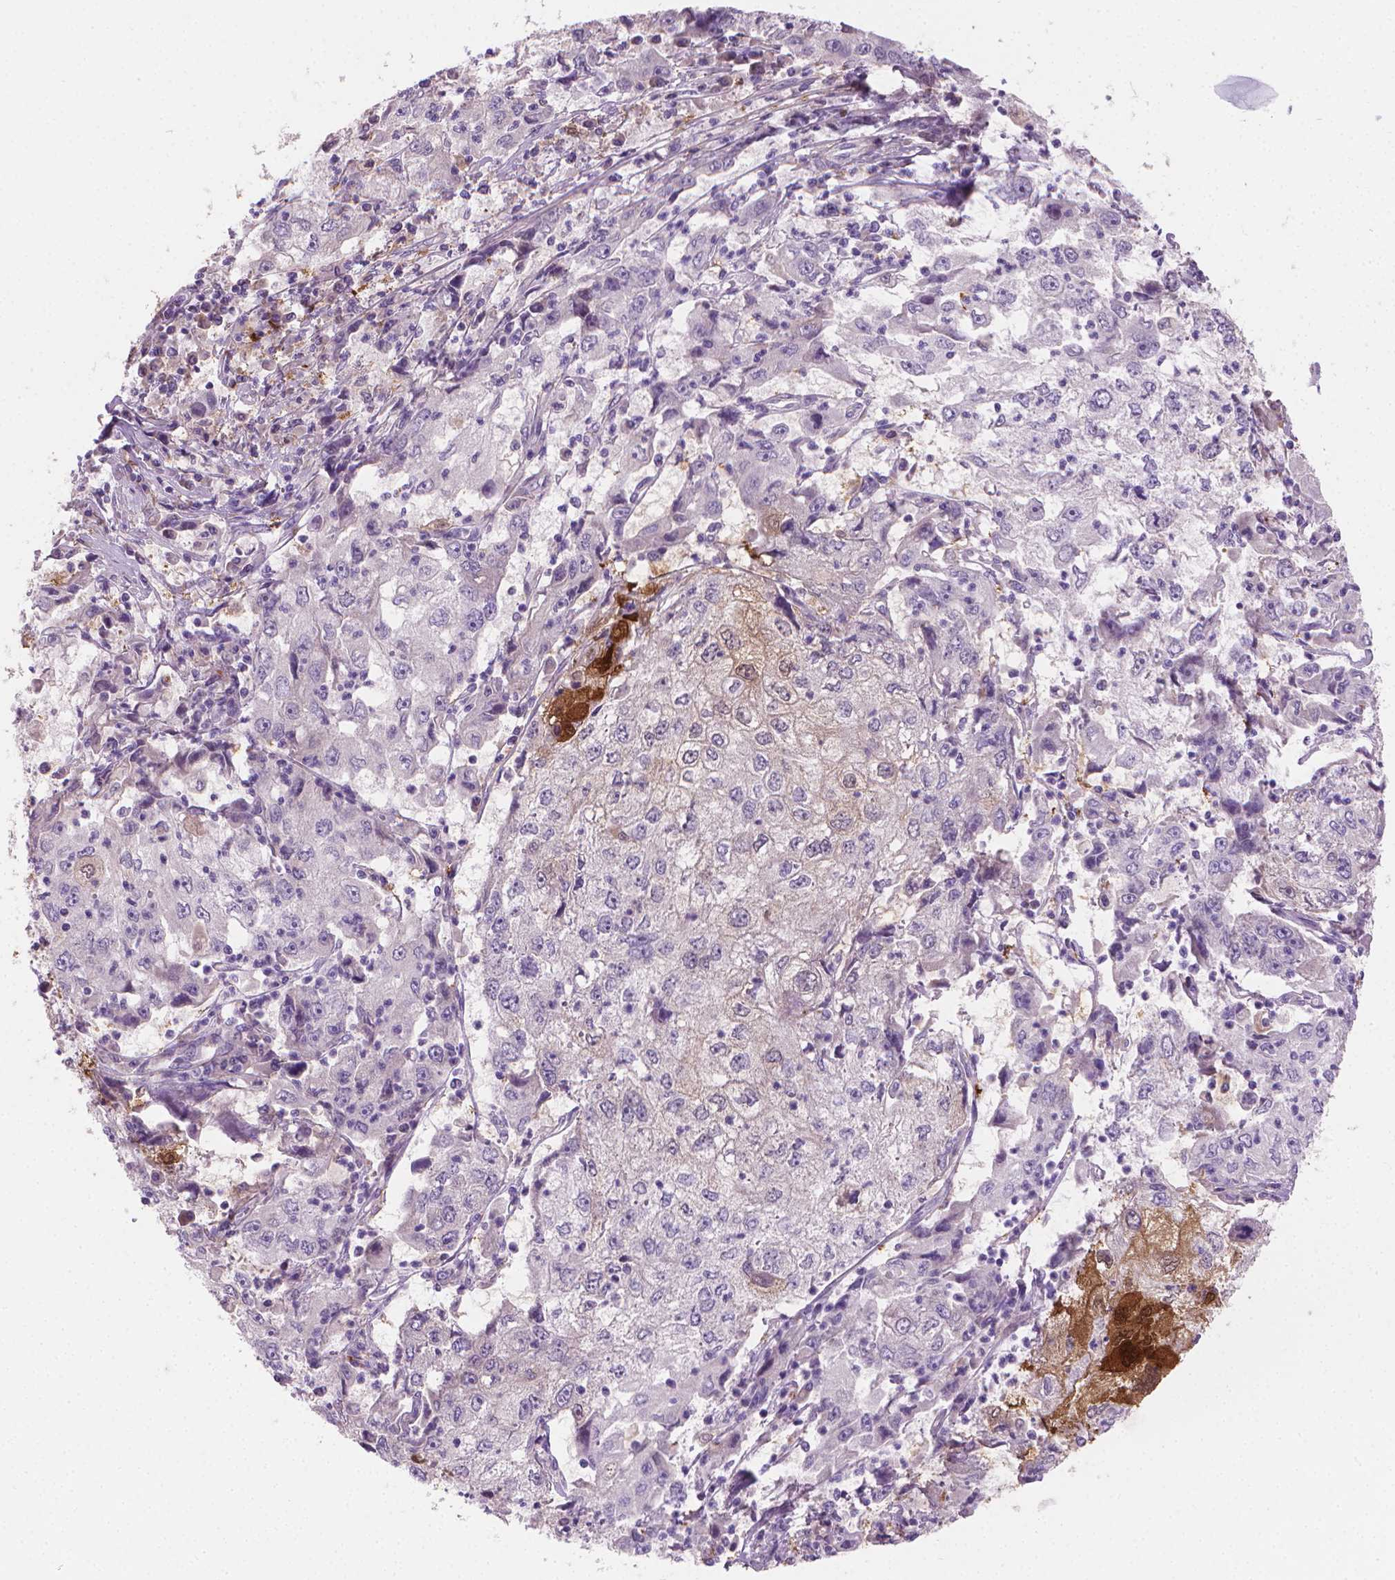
{"staining": {"intensity": "negative", "quantity": "none", "location": "none"}, "tissue": "cervical cancer", "cell_type": "Tumor cells", "image_type": "cancer", "snomed": [{"axis": "morphology", "description": "Squamous cell carcinoma, NOS"}, {"axis": "topography", "description": "Cervix"}], "caption": "Immunohistochemistry (IHC) micrograph of neoplastic tissue: human cervical squamous cell carcinoma stained with DAB (3,3'-diaminobenzidine) shows no significant protein staining in tumor cells.", "gene": "GSDMA", "patient": {"sex": "female", "age": 36}}